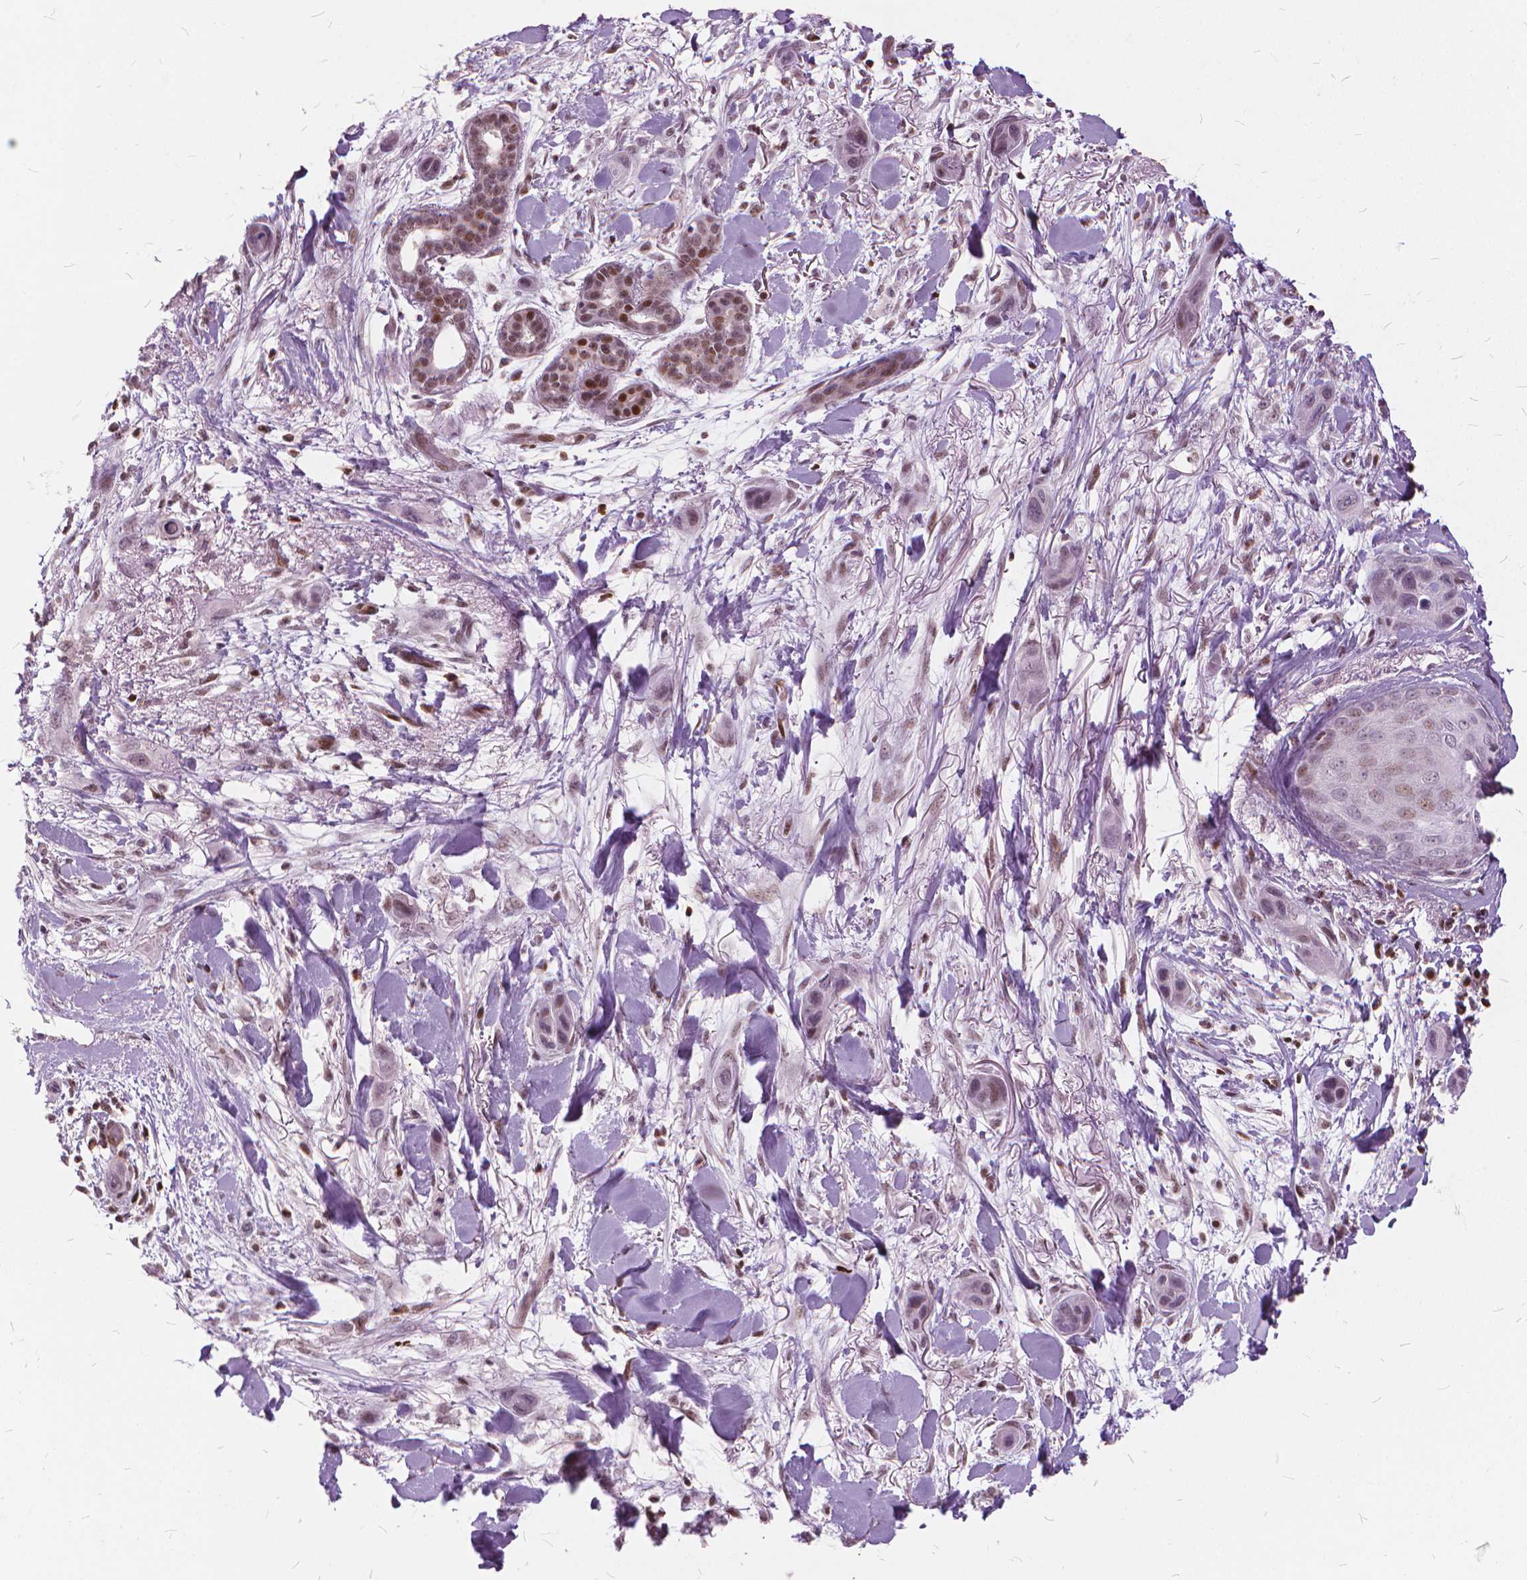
{"staining": {"intensity": "weak", "quantity": "<25%", "location": "nuclear"}, "tissue": "skin cancer", "cell_type": "Tumor cells", "image_type": "cancer", "snomed": [{"axis": "morphology", "description": "Squamous cell carcinoma, NOS"}, {"axis": "topography", "description": "Skin"}], "caption": "Immunohistochemistry (IHC) of human skin squamous cell carcinoma exhibits no positivity in tumor cells.", "gene": "STAT5B", "patient": {"sex": "male", "age": 79}}